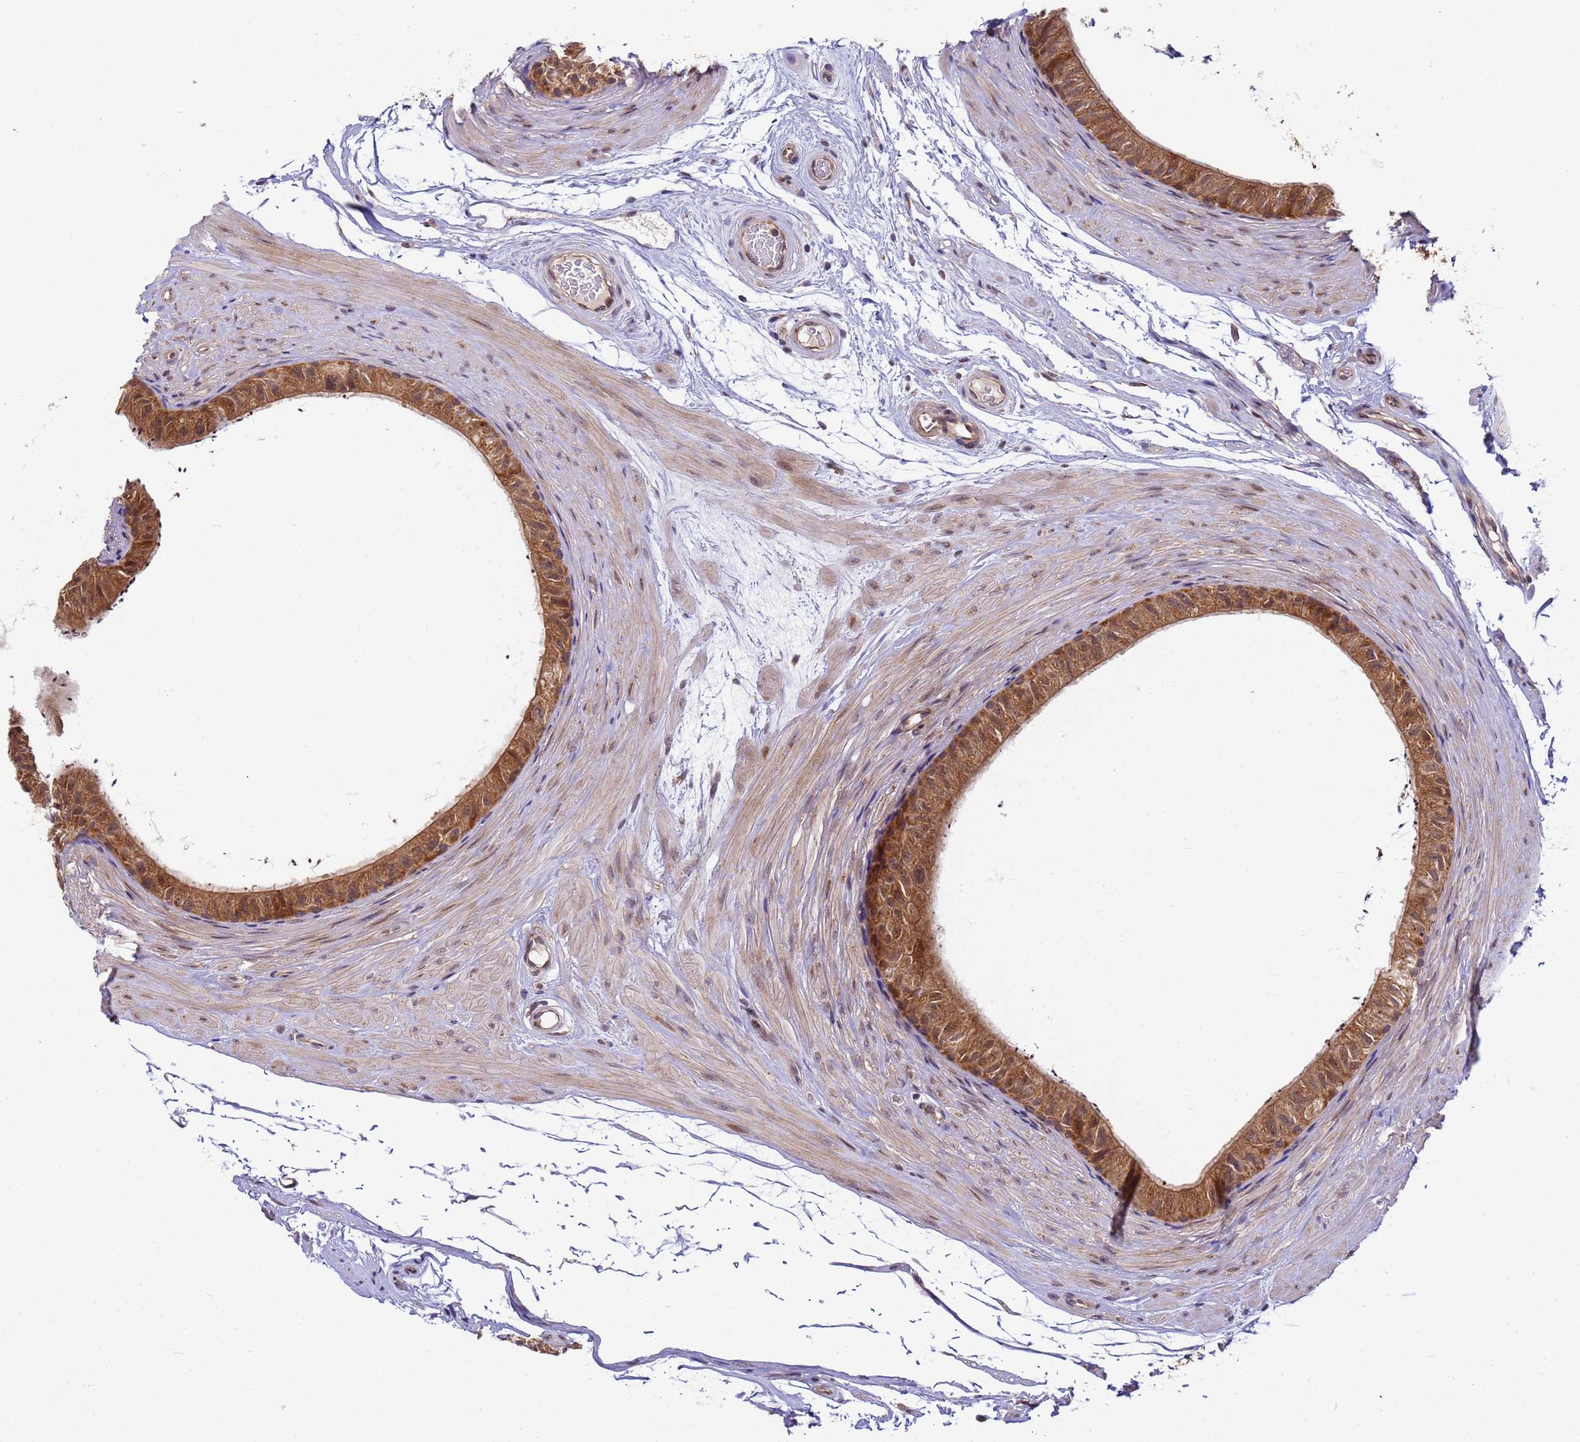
{"staining": {"intensity": "moderate", "quantity": ">75%", "location": "cytoplasmic/membranous"}, "tissue": "epididymis", "cell_type": "Glandular cells", "image_type": "normal", "snomed": [{"axis": "morphology", "description": "Normal tissue, NOS"}, {"axis": "topography", "description": "Epididymis"}], "caption": "Immunohistochemistry image of unremarkable epididymis: human epididymis stained using immunohistochemistry (IHC) displays medium levels of moderate protein expression localized specifically in the cytoplasmic/membranous of glandular cells, appearing as a cytoplasmic/membranous brown color.", "gene": "RAPGEF3", "patient": {"sex": "male", "age": 45}}